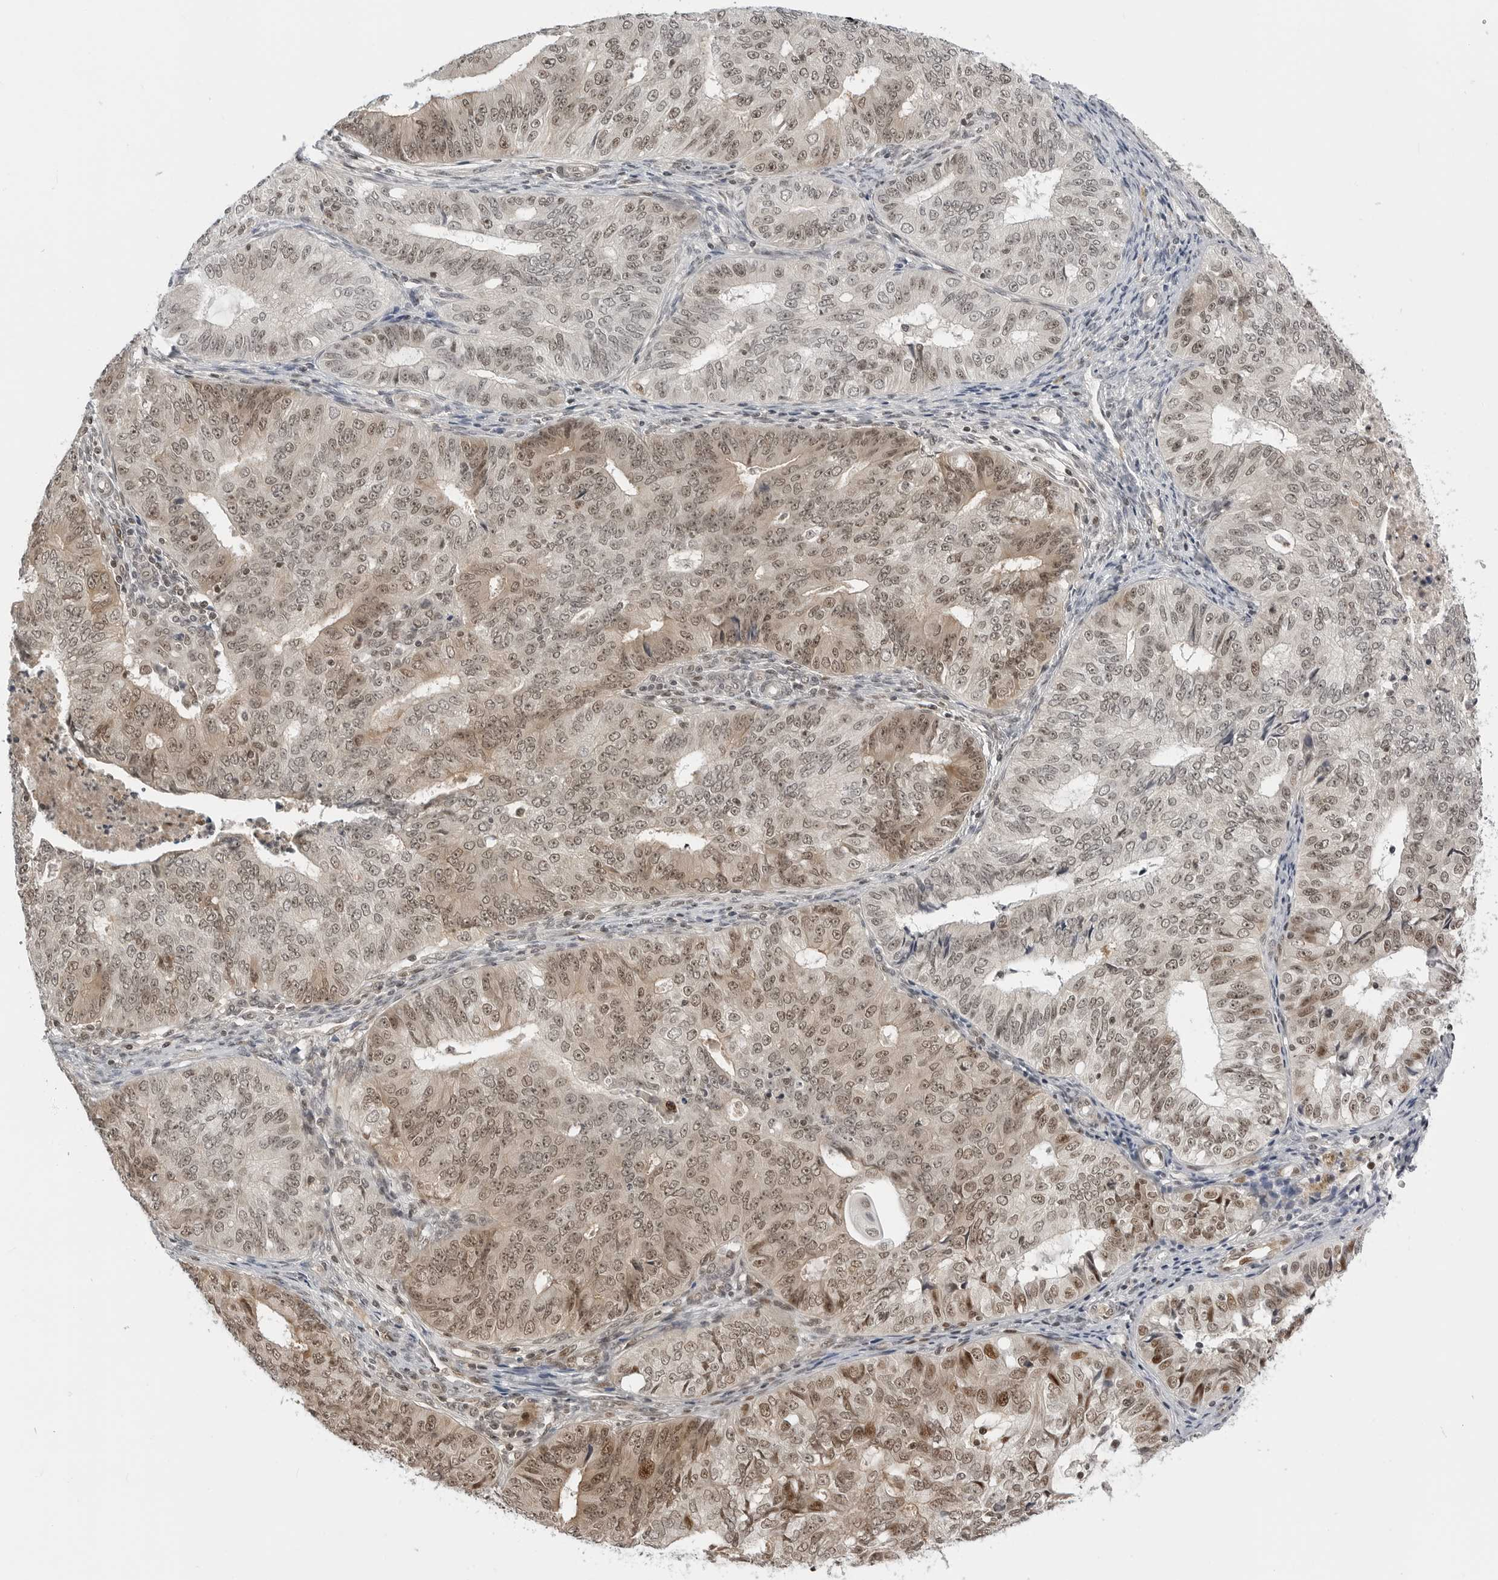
{"staining": {"intensity": "moderate", "quantity": ">75%", "location": "nuclear"}, "tissue": "endometrial cancer", "cell_type": "Tumor cells", "image_type": "cancer", "snomed": [{"axis": "morphology", "description": "Adenocarcinoma, NOS"}, {"axis": "topography", "description": "Endometrium"}], "caption": "Endometrial cancer (adenocarcinoma) tissue reveals moderate nuclear positivity in about >75% of tumor cells, visualized by immunohistochemistry.", "gene": "C8orf33", "patient": {"sex": "female", "age": 32}}